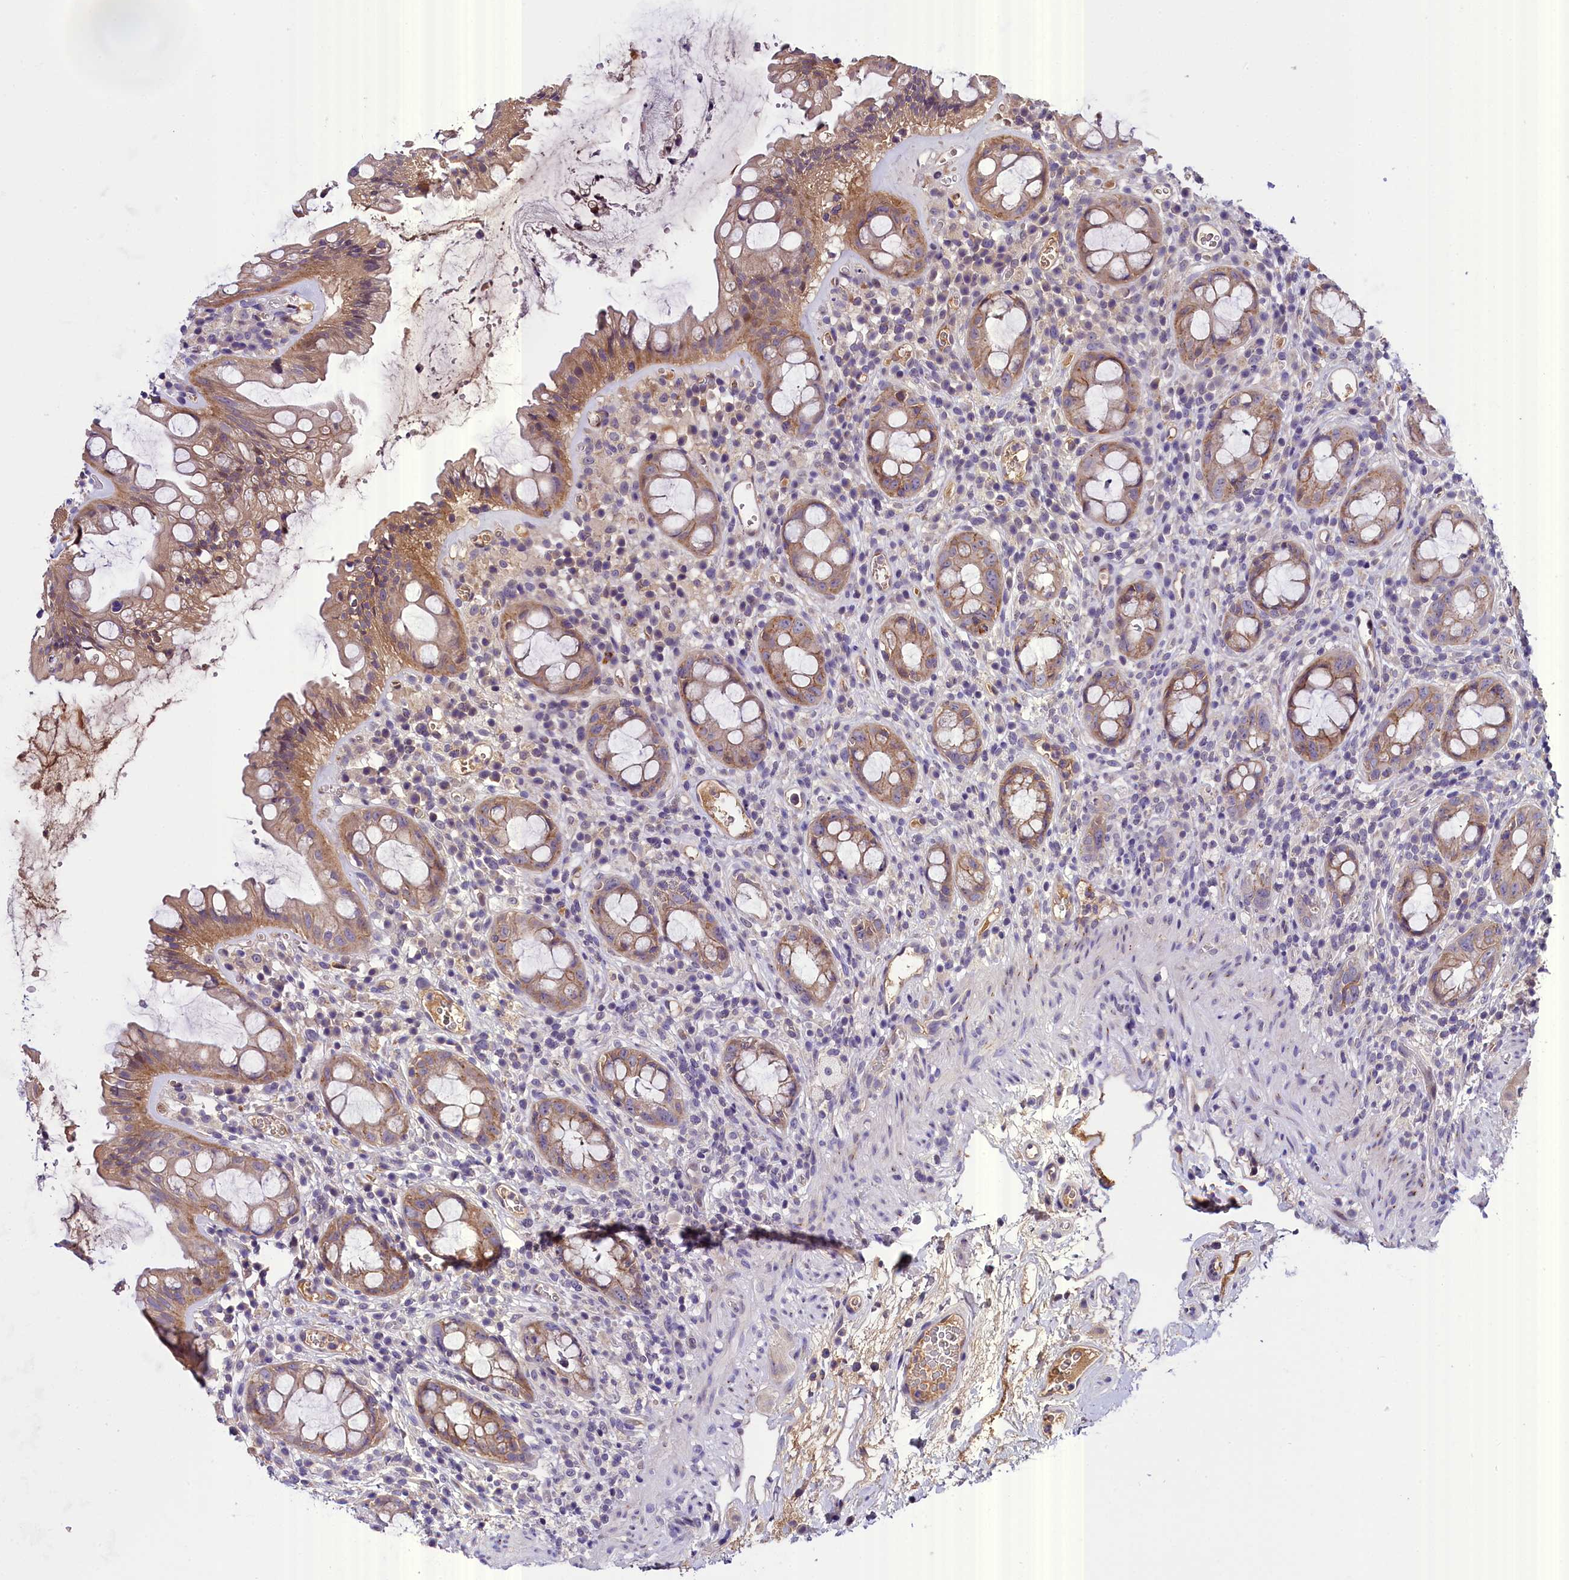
{"staining": {"intensity": "moderate", "quantity": ">75%", "location": "cytoplasmic/membranous"}, "tissue": "rectum", "cell_type": "Glandular cells", "image_type": "normal", "snomed": [{"axis": "morphology", "description": "Normal tissue, NOS"}, {"axis": "topography", "description": "Rectum"}], "caption": "Moderate cytoplasmic/membranous positivity for a protein is seen in approximately >75% of glandular cells of unremarkable rectum using immunohistochemistry.", "gene": "ENKD1", "patient": {"sex": "female", "age": 57}}